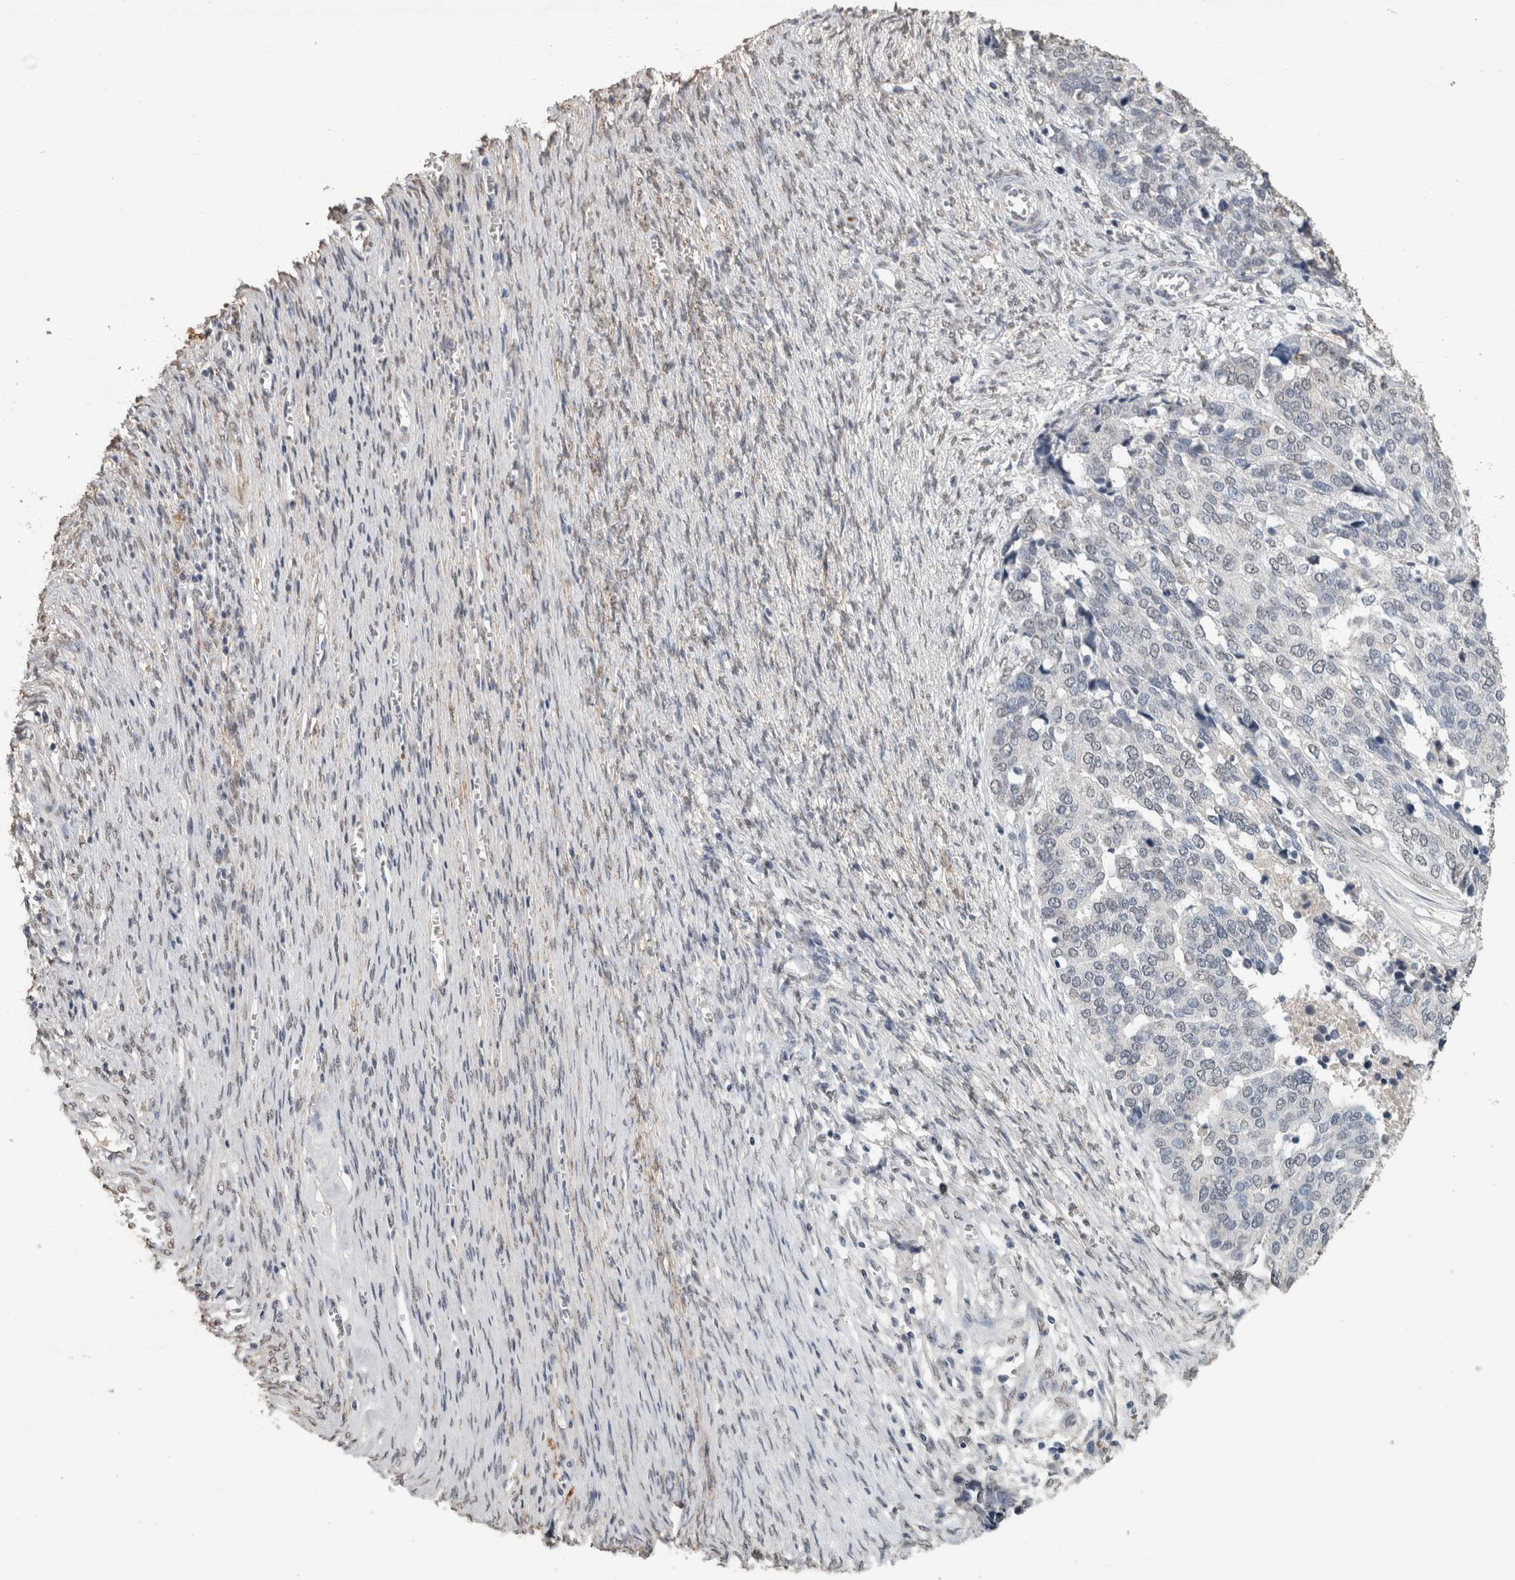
{"staining": {"intensity": "negative", "quantity": "none", "location": "none"}, "tissue": "ovarian cancer", "cell_type": "Tumor cells", "image_type": "cancer", "snomed": [{"axis": "morphology", "description": "Cystadenocarcinoma, serous, NOS"}, {"axis": "topography", "description": "Ovary"}], "caption": "This is an immunohistochemistry image of human ovarian serous cystadenocarcinoma. There is no positivity in tumor cells.", "gene": "LTBP1", "patient": {"sex": "female", "age": 44}}